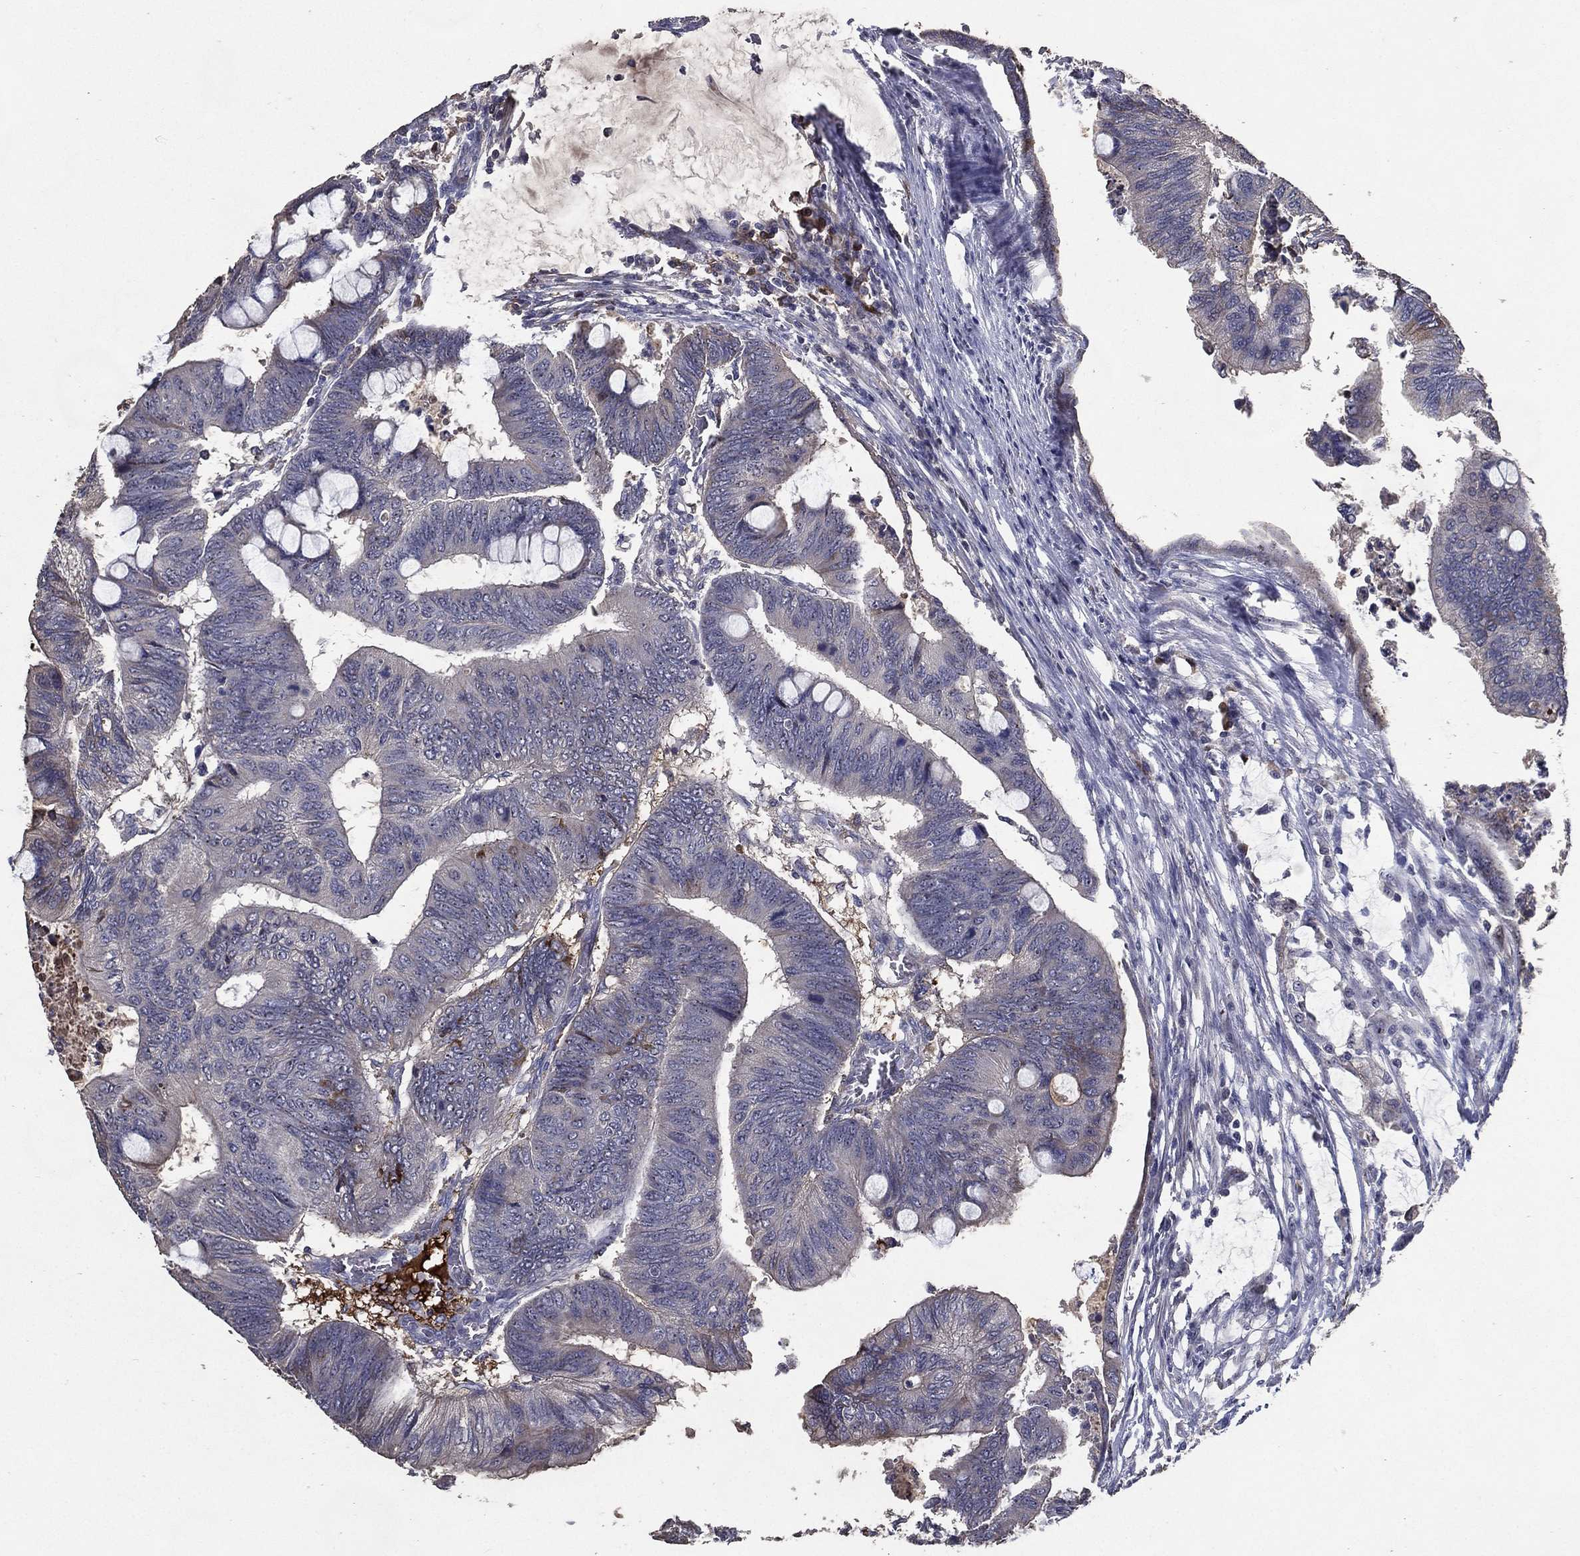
{"staining": {"intensity": "negative", "quantity": "none", "location": "none"}, "tissue": "colorectal cancer", "cell_type": "Tumor cells", "image_type": "cancer", "snomed": [{"axis": "morphology", "description": "Normal tissue, NOS"}, {"axis": "morphology", "description": "Adenocarcinoma, NOS"}, {"axis": "topography", "description": "Rectum"}, {"axis": "topography", "description": "Peripheral nerve tissue"}], "caption": "The micrograph demonstrates no staining of tumor cells in colorectal cancer.", "gene": "EFNA1", "patient": {"sex": "male", "age": 92}}